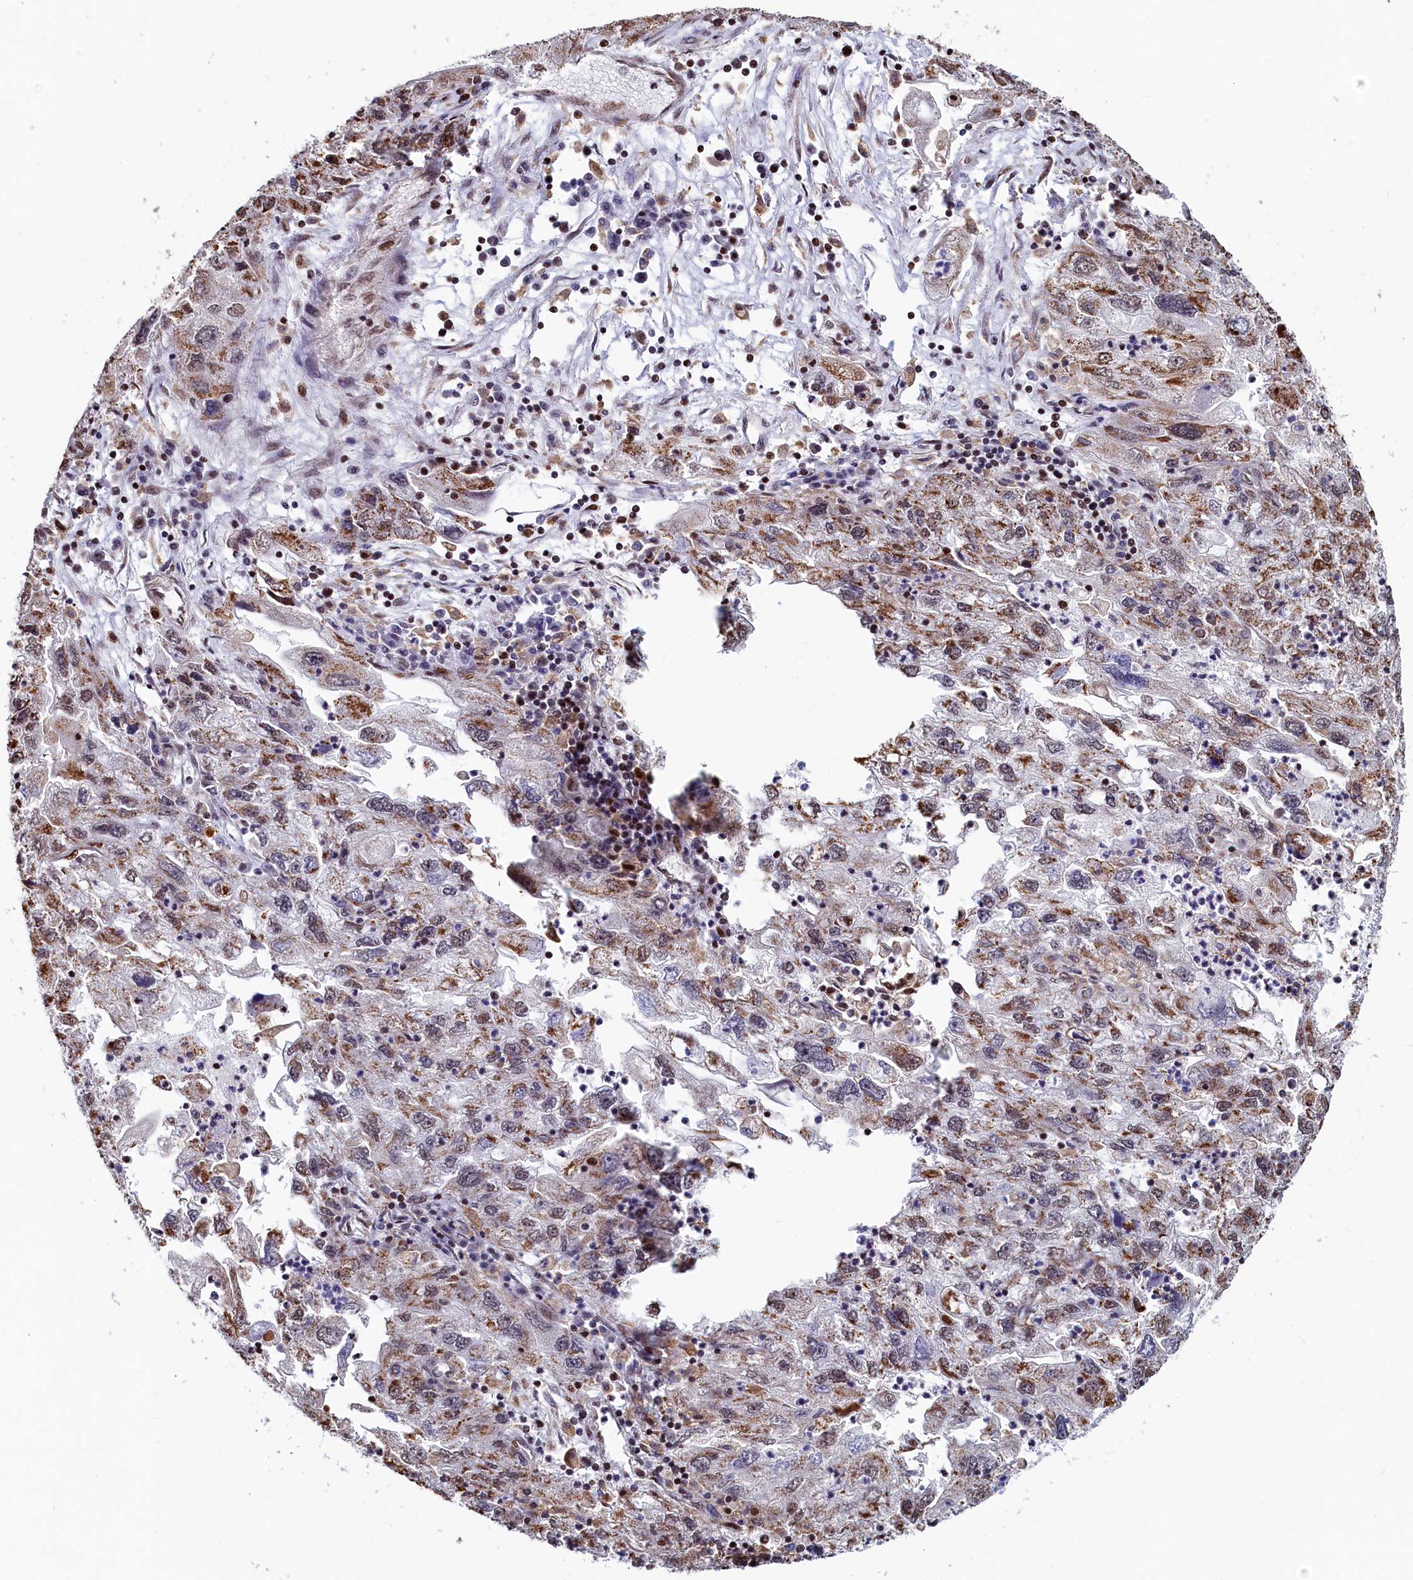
{"staining": {"intensity": "moderate", "quantity": ">75%", "location": "cytoplasmic/membranous"}, "tissue": "endometrial cancer", "cell_type": "Tumor cells", "image_type": "cancer", "snomed": [{"axis": "morphology", "description": "Adenocarcinoma, NOS"}, {"axis": "topography", "description": "Endometrium"}], "caption": "This is an image of immunohistochemistry staining of adenocarcinoma (endometrial), which shows moderate expression in the cytoplasmic/membranous of tumor cells.", "gene": "HDGFL3", "patient": {"sex": "female", "age": 49}}